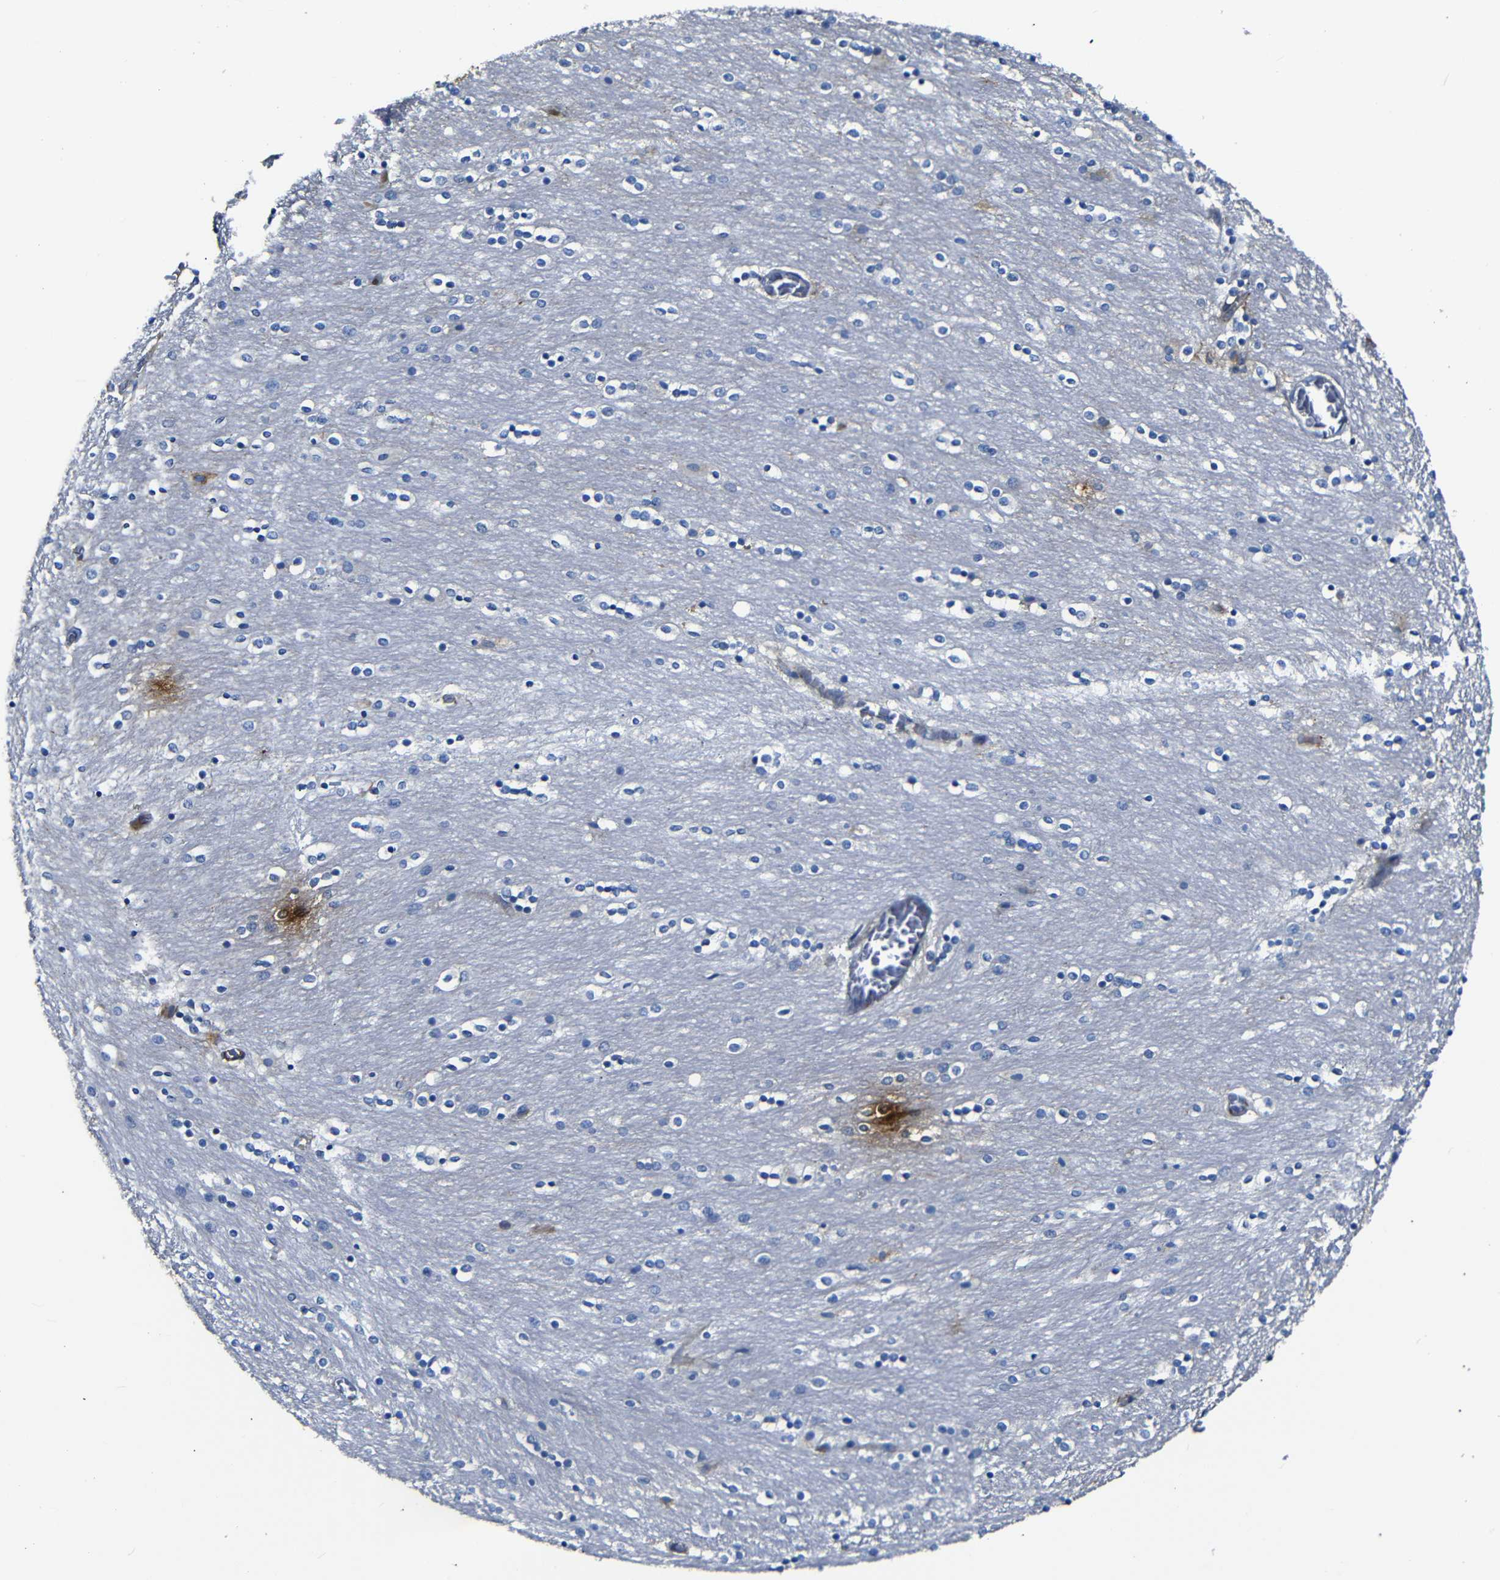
{"staining": {"intensity": "weak", "quantity": "<25%", "location": "cytoplasmic/membranous"}, "tissue": "caudate", "cell_type": "Glial cells", "image_type": "normal", "snomed": [{"axis": "morphology", "description": "Normal tissue, NOS"}, {"axis": "topography", "description": "Lateral ventricle wall"}], "caption": "This is a photomicrograph of immunohistochemistry staining of normal caudate, which shows no expression in glial cells. Brightfield microscopy of IHC stained with DAB (3,3'-diaminobenzidine) (brown) and hematoxylin (blue), captured at high magnification.", "gene": "AFDN", "patient": {"sex": "female", "age": 54}}